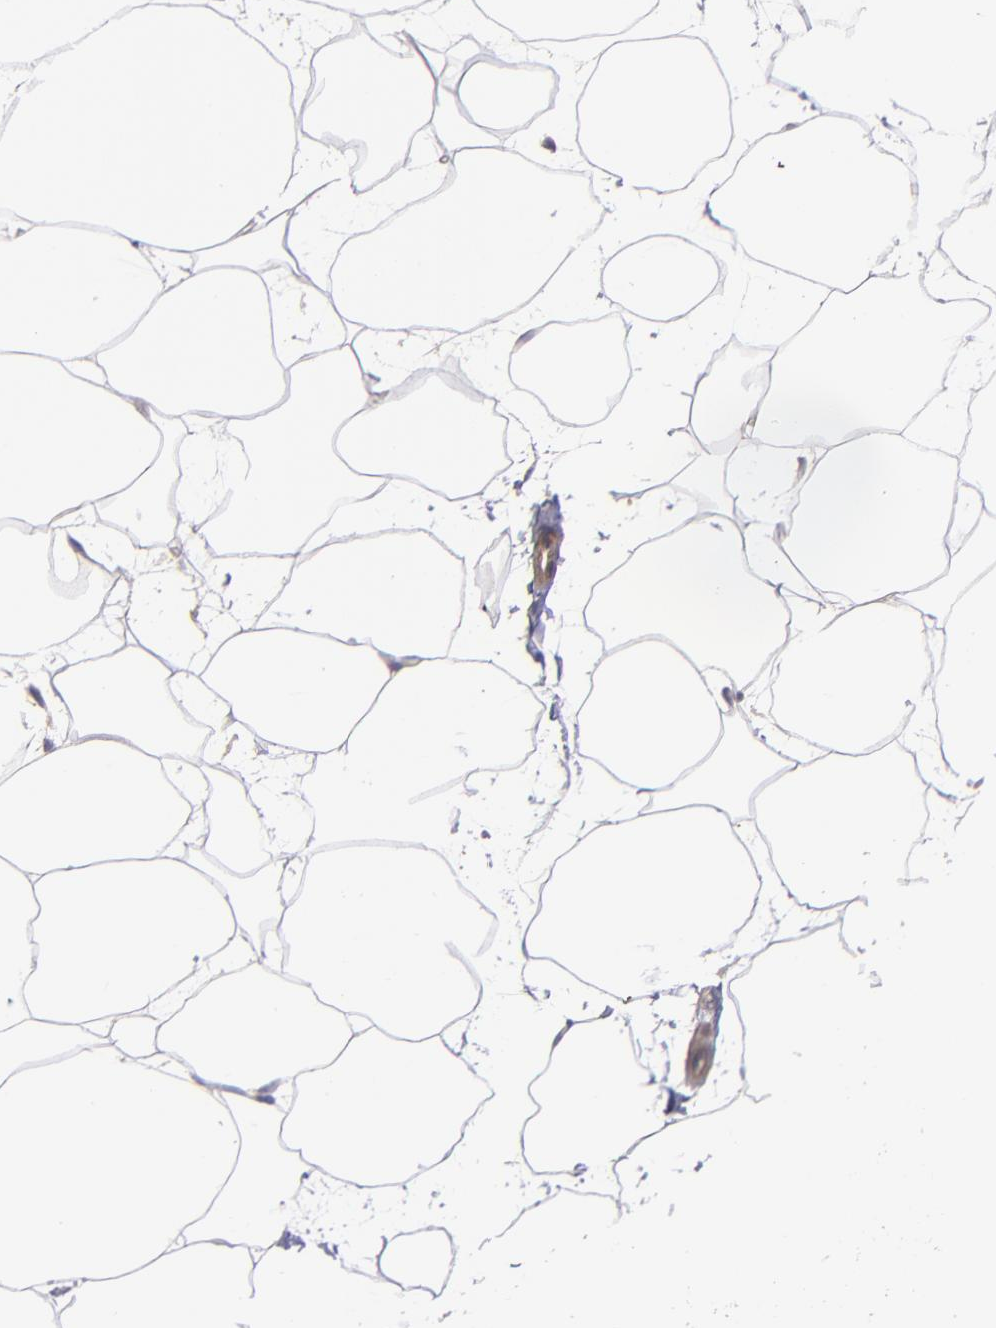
{"staining": {"intensity": "negative", "quantity": "none", "location": "none"}, "tissue": "adipose tissue", "cell_type": "Adipocytes", "image_type": "normal", "snomed": [{"axis": "morphology", "description": "Normal tissue, NOS"}, {"axis": "morphology", "description": "Duct carcinoma"}, {"axis": "topography", "description": "Breast"}, {"axis": "topography", "description": "Adipose tissue"}], "caption": "High power microscopy image of an immunohistochemistry (IHC) histopathology image of unremarkable adipose tissue, revealing no significant expression in adipocytes.", "gene": "MAGEE1", "patient": {"sex": "female", "age": 37}}